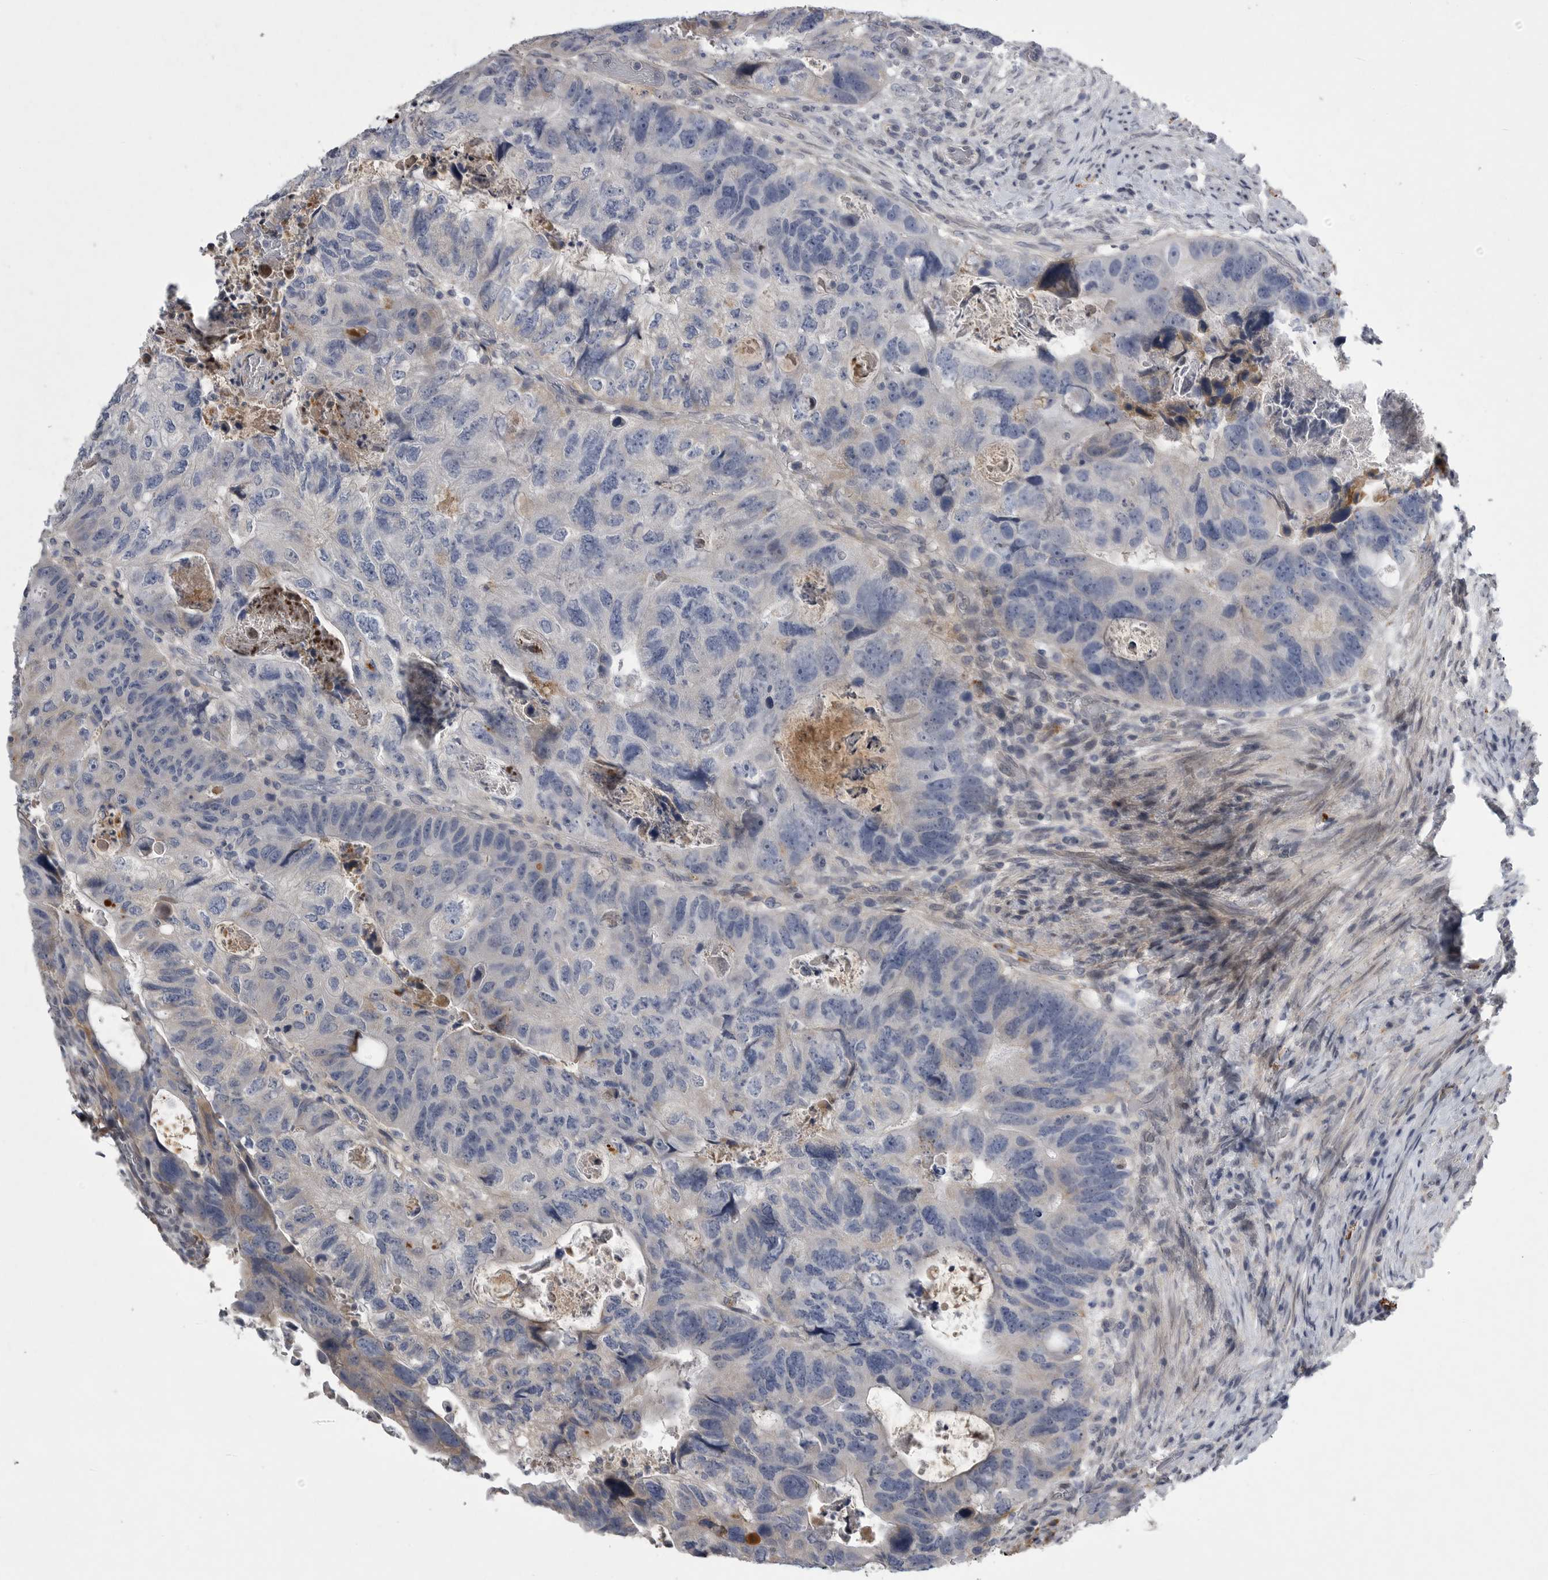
{"staining": {"intensity": "negative", "quantity": "none", "location": "none"}, "tissue": "colorectal cancer", "cell_type": "Tumor cells", "image_type": "cancer", "snomed": [{"axis": "morphology", "description": "Adenocarcinoma, NOS"}, {"axis": "topography", "description": "Rectum"}], "caption": "An IHC photomicrograph of colorectal cancer (adenocarcinoma) is shown. There is no staining in tumor cells of colorectal cancer (adenocarcinoma). (DAB IHC visualized using brightfield microscopy, high magnification).", "gene": "CRP", "patient": {"sex": "male", "age": 59}}